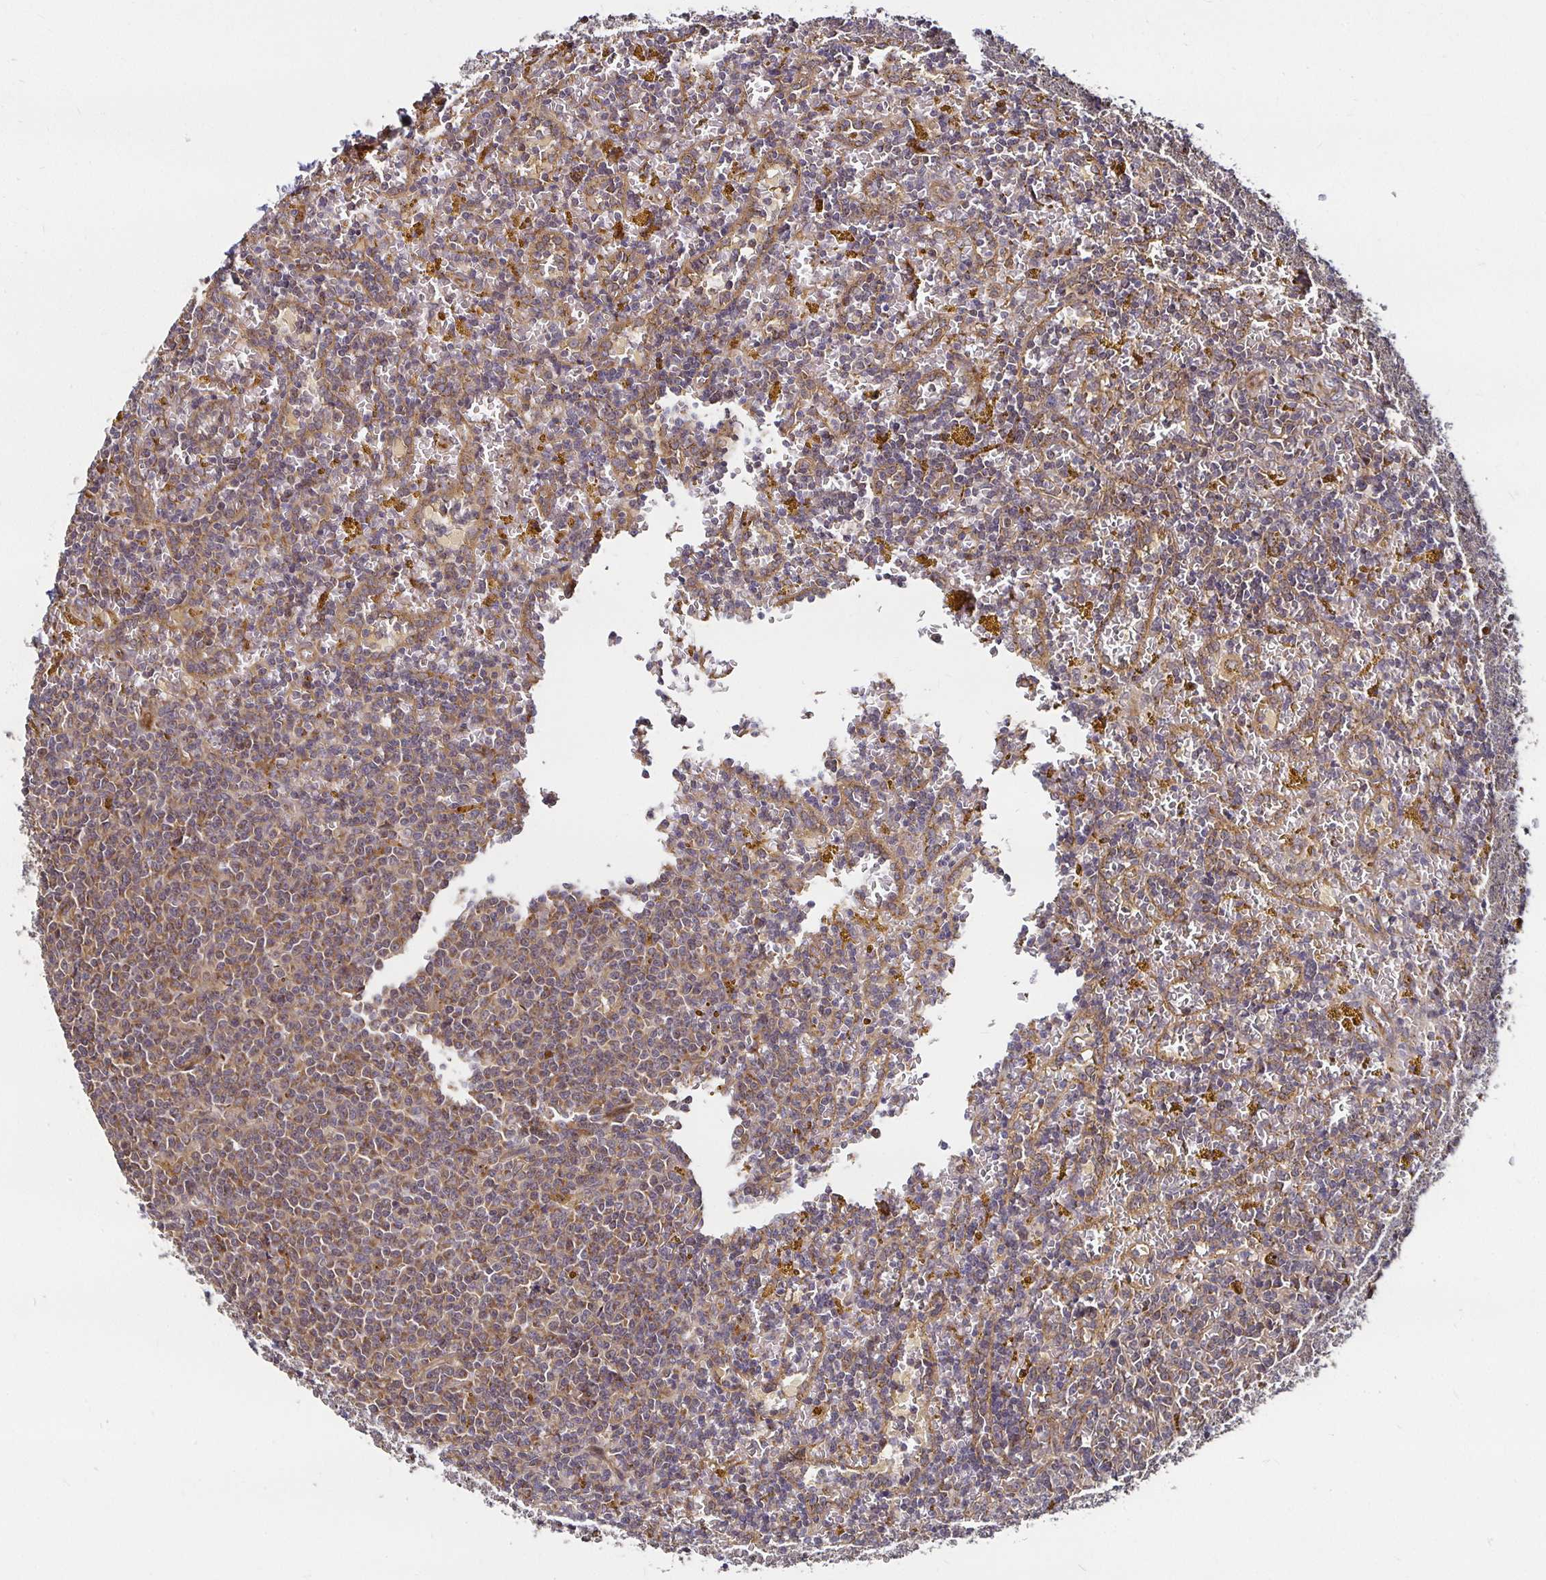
{"staining": {"intensity": "moderate", "quantity": "25%-75%", "location": "cytoplasmic/membranous"}, "tissue": "lymphoma", "cell_type": "Tumor cells", "image_type": "cancer", "snomed": [{"axis": "morphology", "description": "Malignant lymphoma, non-Hodgkin's type, Low grade"}, {"axis": "topography", "description": "Spleen"}, {"axis": "topography", "description": "Lymph node"}], "caption": "Moderate cytoplasmic/membranous staining is seen in approximately 25%-75% of tumor cells in lymphoma.", "gene": "MLST8", "patient": {"sex": "female", "age": 66}}